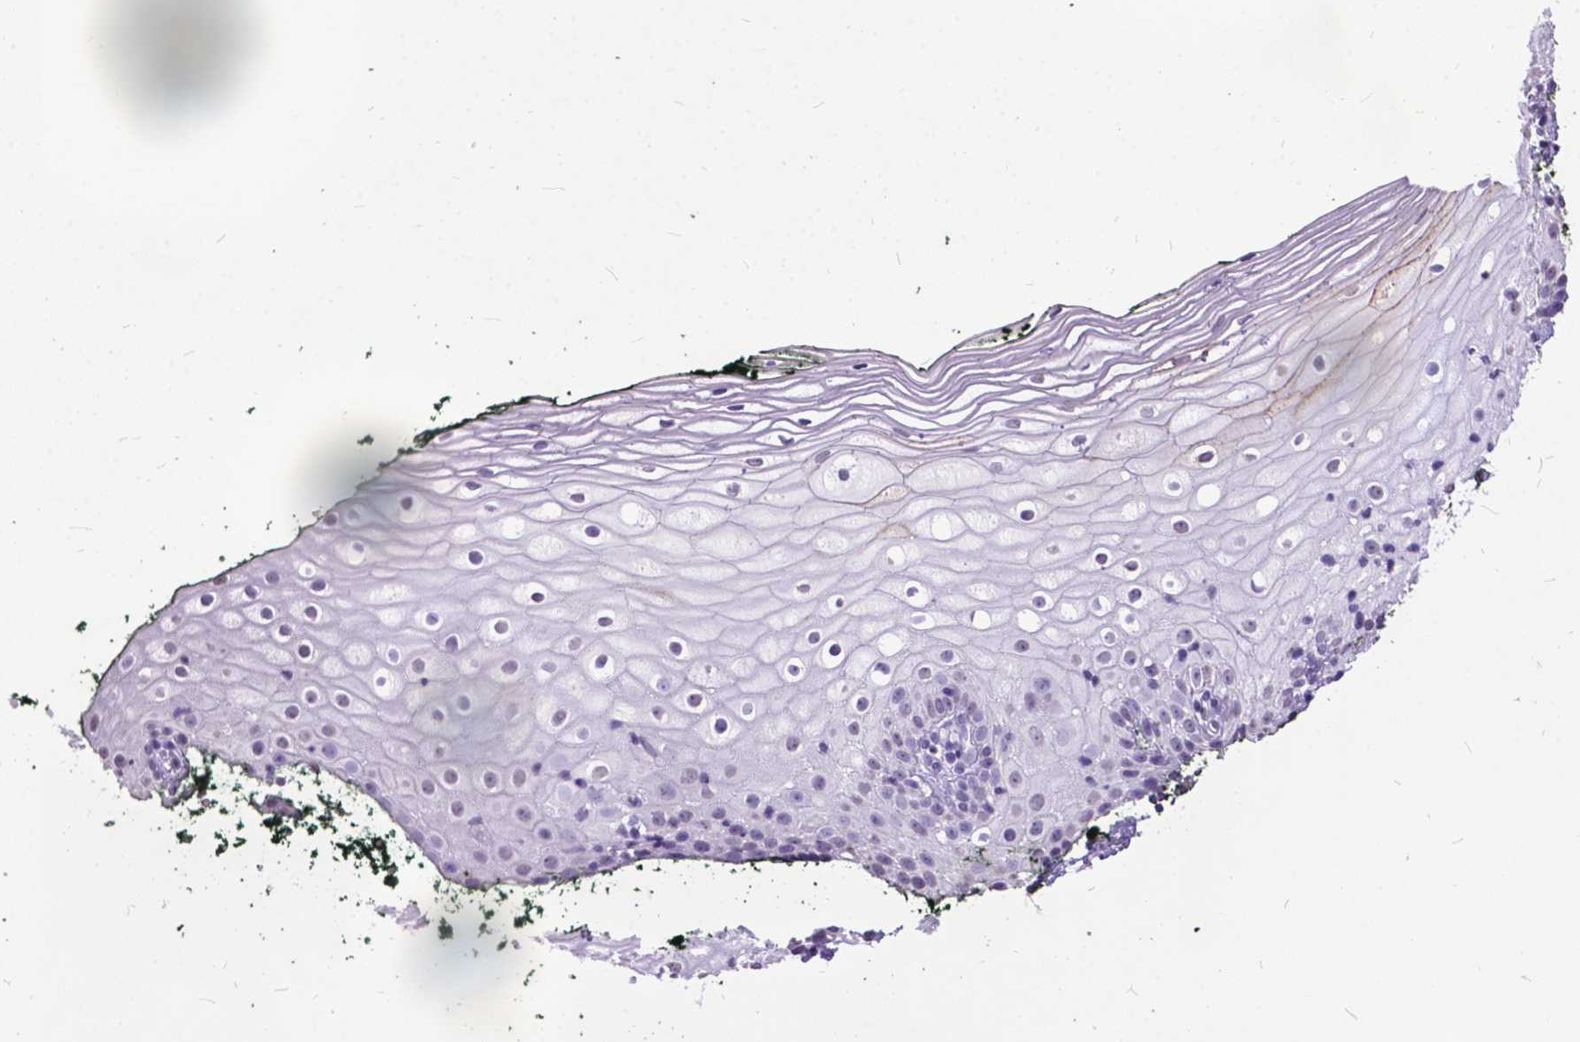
{"staining": {"intensity": "negative", "quantity": "none", "location": "none"}, "tissue": "vagina", "cell_type": "Squamous epithelial cells", "image_type": "normal", "snomed": [{"axis": "morphology", "description": "Normal tissue, NOS"}, {"axis": "topography", "description": "Vagina"}], "caption": "This image is of unremarkable vagina stained with immunohistochemistry (IHC) to label a protein in brown with the nuclei are counter-stained blue. There is no staining in squamous epithelial cells.", "gene": "MARCHF10", "patient": {"sex": "female", "age": 47}}